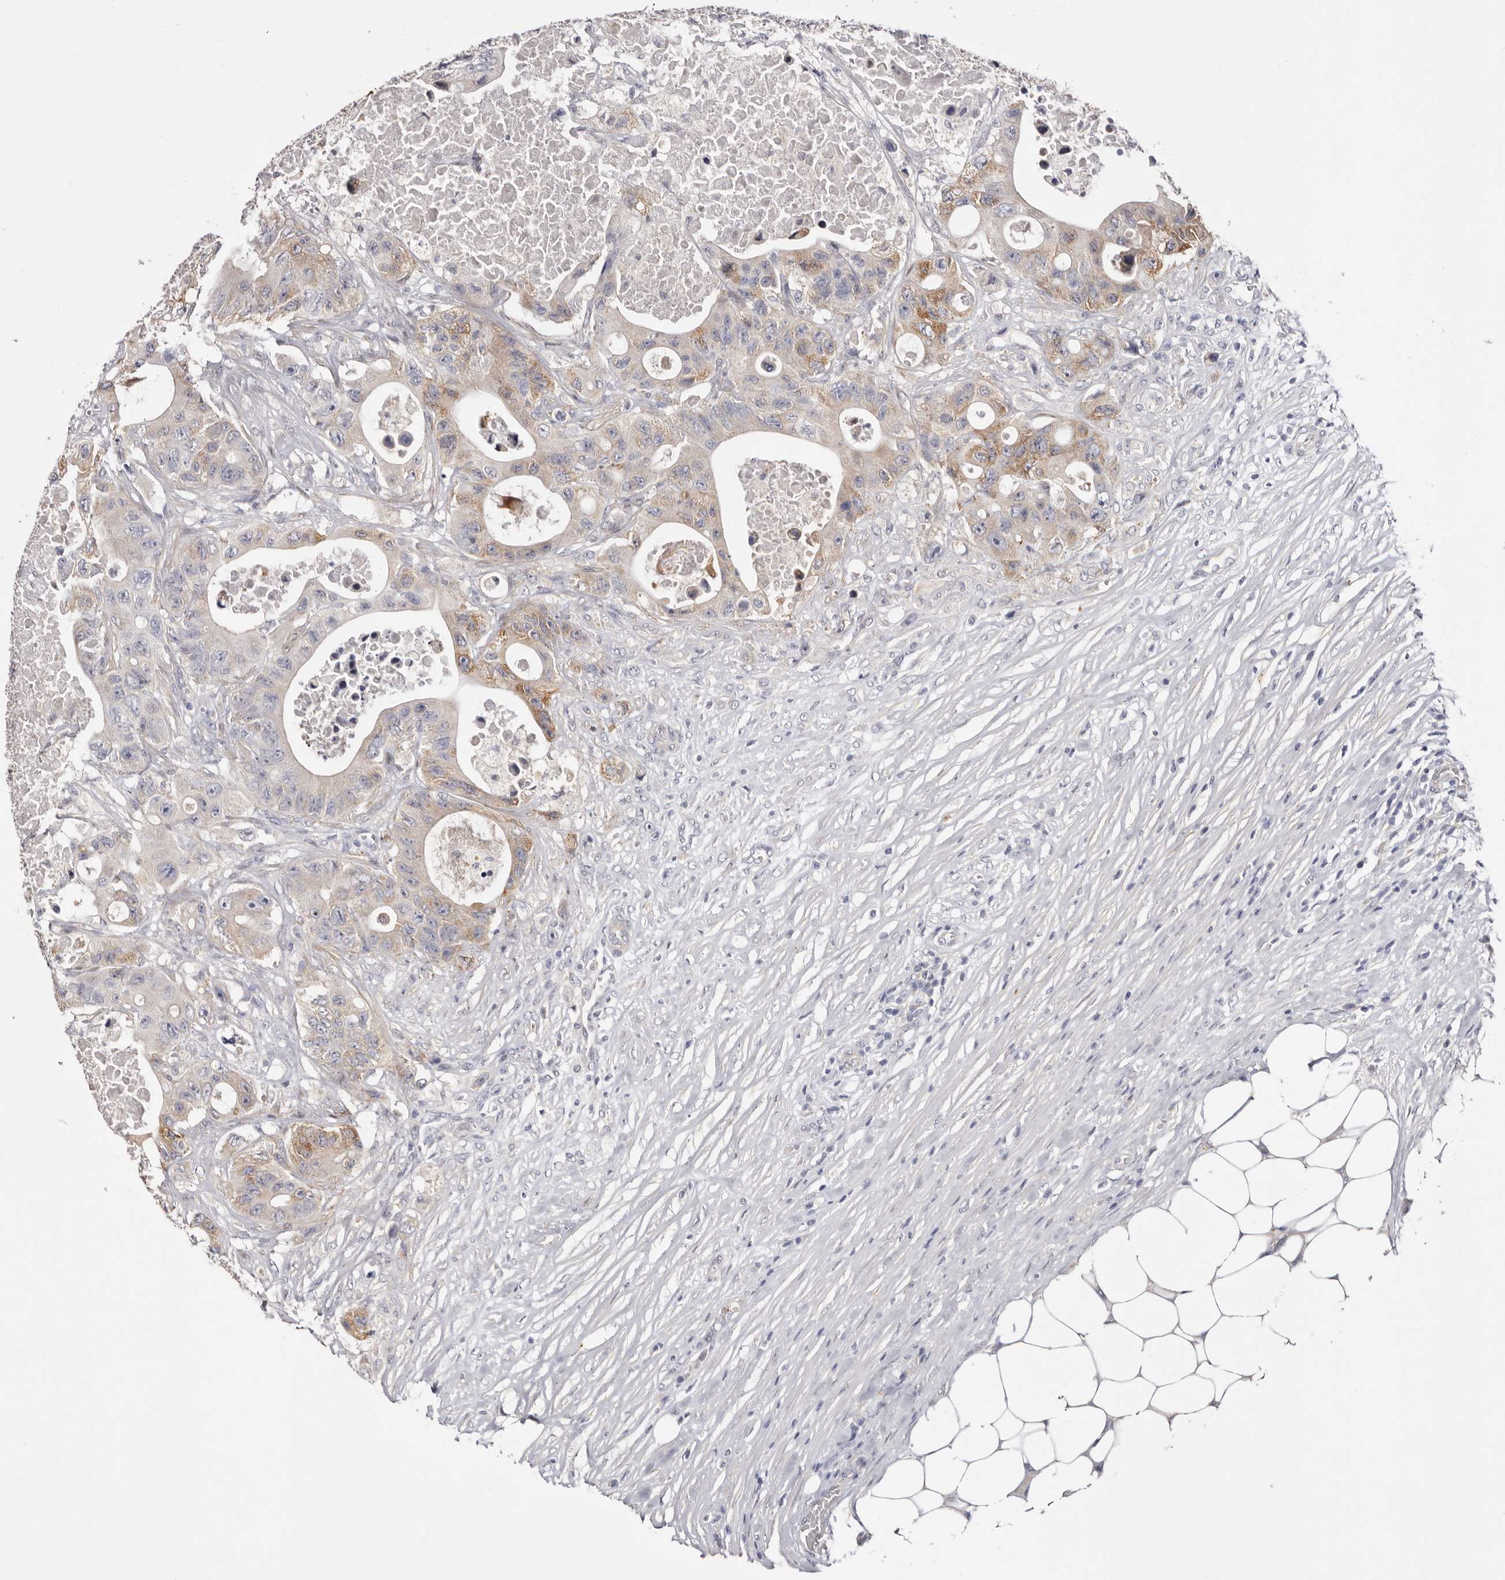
{"staining": {"intensity": "moderate", "quantity": "<25%", "location": "cytoplasmic/membranous"}, "tissue": "colorectal cancer", "cell_type": "Tumor cells", "image_type": "cancer", "snomed": [{"axis": "morphology", "description": "Adenocarcinoma, NOS"}, {"axis": "topography", "description": "Colon"}], "caption": "This micrograph displays colorectal cancer (adenocarcinoma) stained with immunohistochemistry (IHC) to label a protein in brown. The cytoplasmic/membranous of tumor cells show moderate positivity for the protein. Nuclei are counter-stained blue.", "gene": "LMLN", "patient": {"sex": "female", "age": 46}}